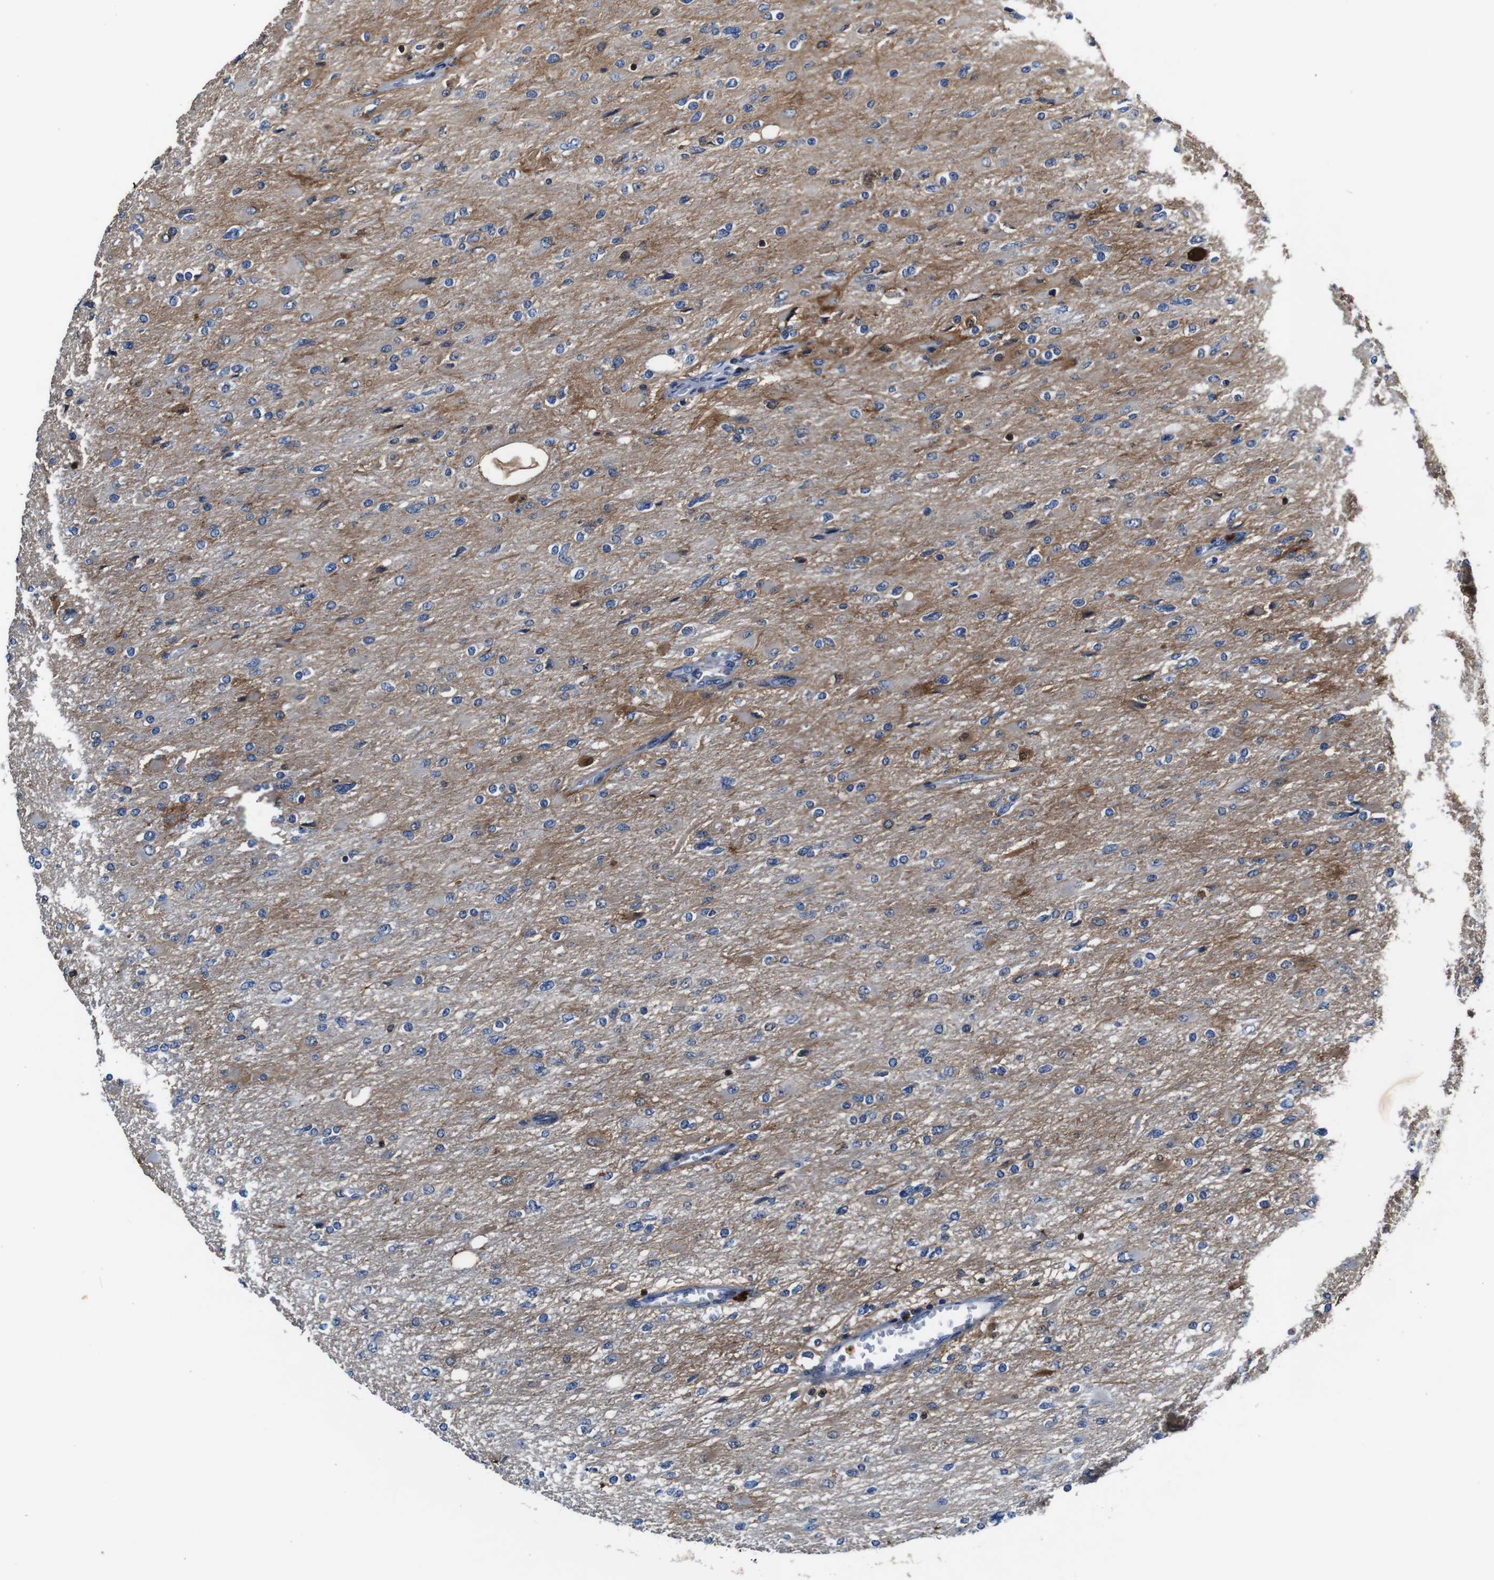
{"staining": {"intensity": "moderate", "quantity": "<25%", "location": "cytoplasmic/membranous"}, "tissue": "glioma", "cell_type": "Tumor cells", "image_type": "cancer", "snomed": [{"axis": "morphology", "description": "Glioma, malignant, High grade"}, {"axis": "topography", "description": "Cerebral cortex"}], "caption": "A histopathology image of glioma stained for a protein demonstrates moderate cytoplasmic/membranous brown staining in tumor cells.", "gene": "ANXA1", "patient": {"sex": "female", "age": 36}}